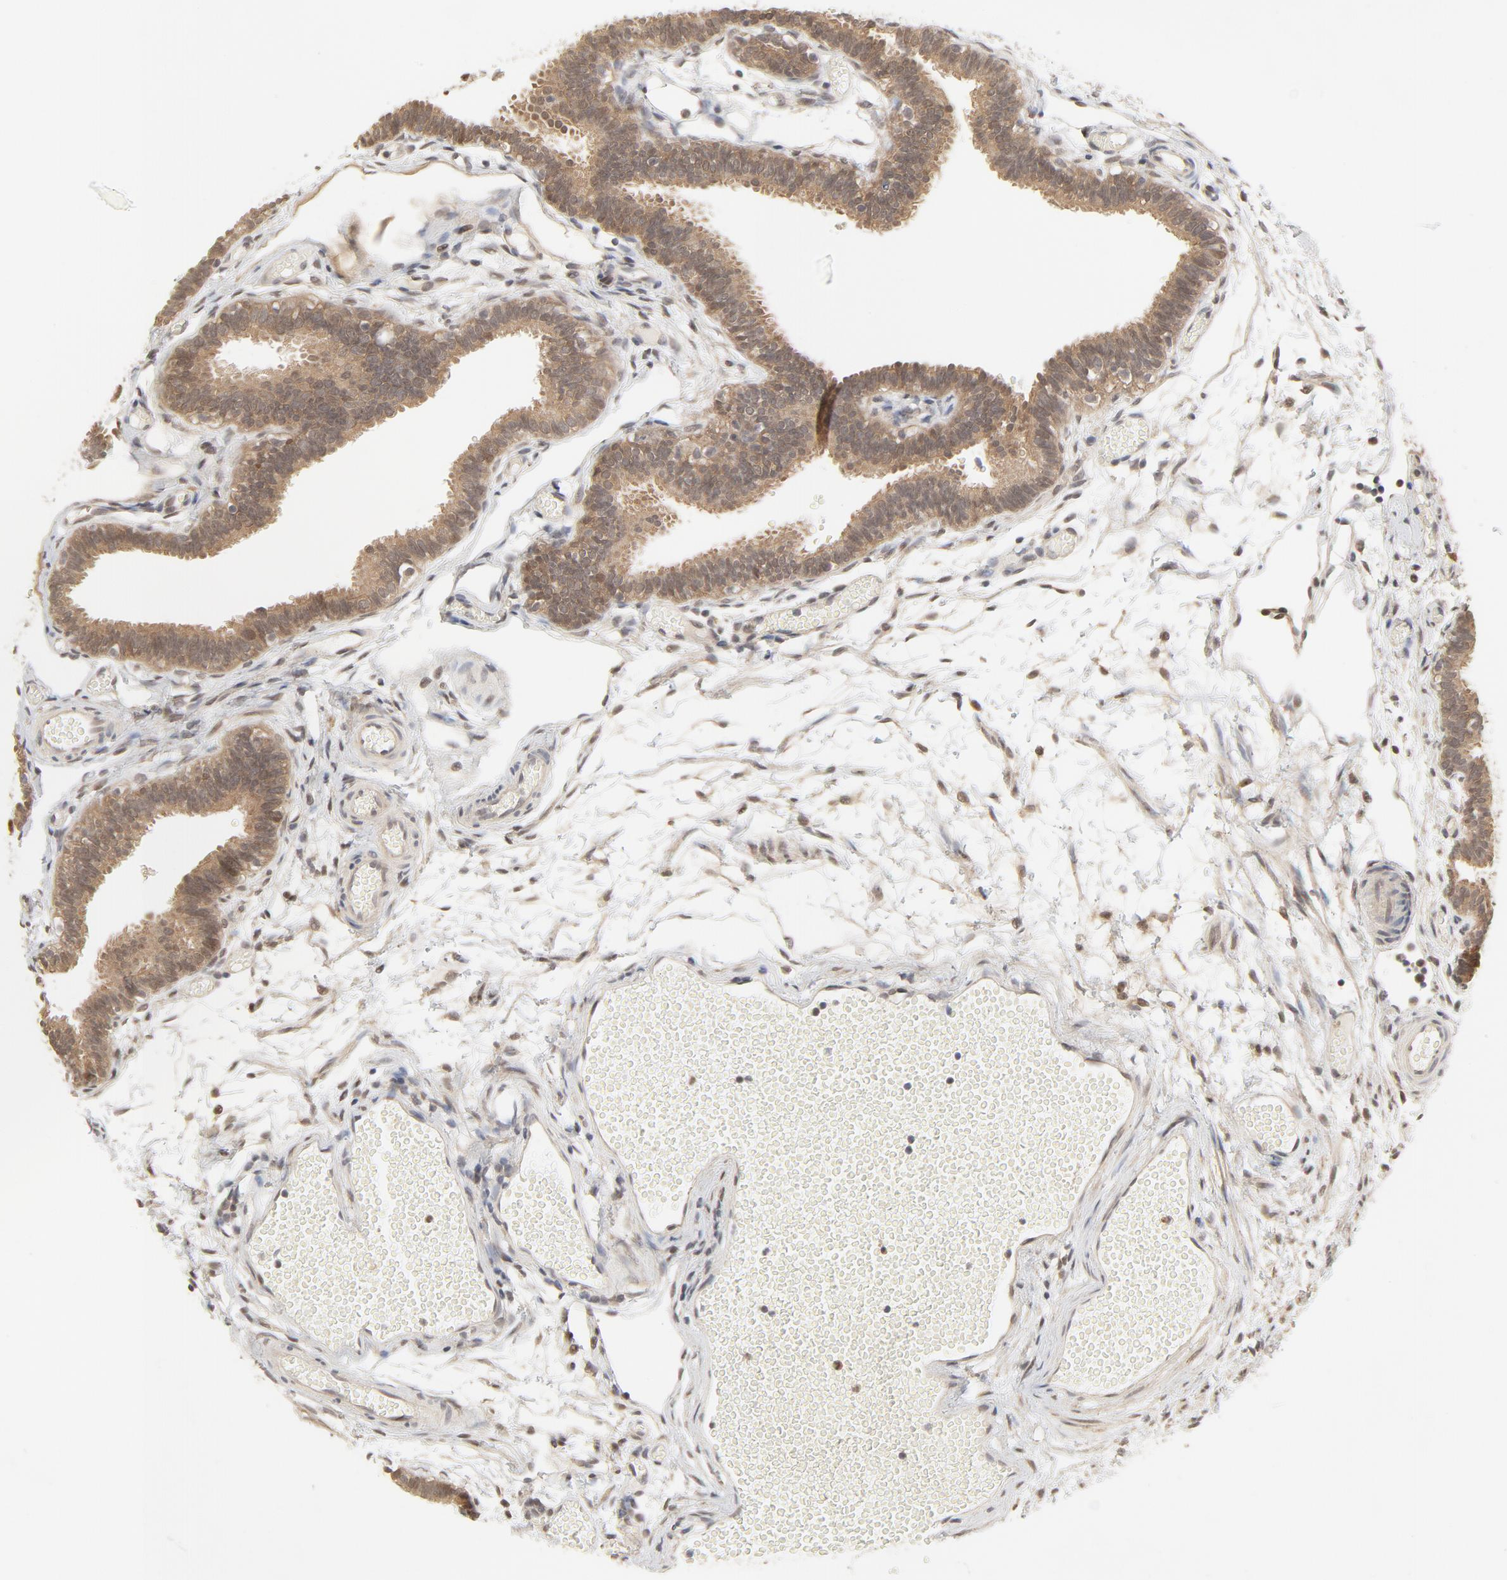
{"staining": {"intensity": "moderate", "quantity": "25%-75%", "location": "cytoplasmic/membranous,nuclear"}, "tissue": "fallopian tube", "cell_type": "Glandular cells", "image_type": "normal", "snomed": [{"axis": "morphology", "description": "Normal tissue, NOS"}, {"axis": "topography", "description": "Fallopian tube"}], "caption": "Immunohistochemical staining of unremarkable human fallopian tube reveals 25%-75% levels of moderate cytoplasmic/membranous,nuclear protein positivity in about 25%-75% of glandular cells. (brown staining indicates protein expression, while blue staining denotes nuclei).", "gene": "NEDD8", "patient": {"sex": "female", "age": 29}}